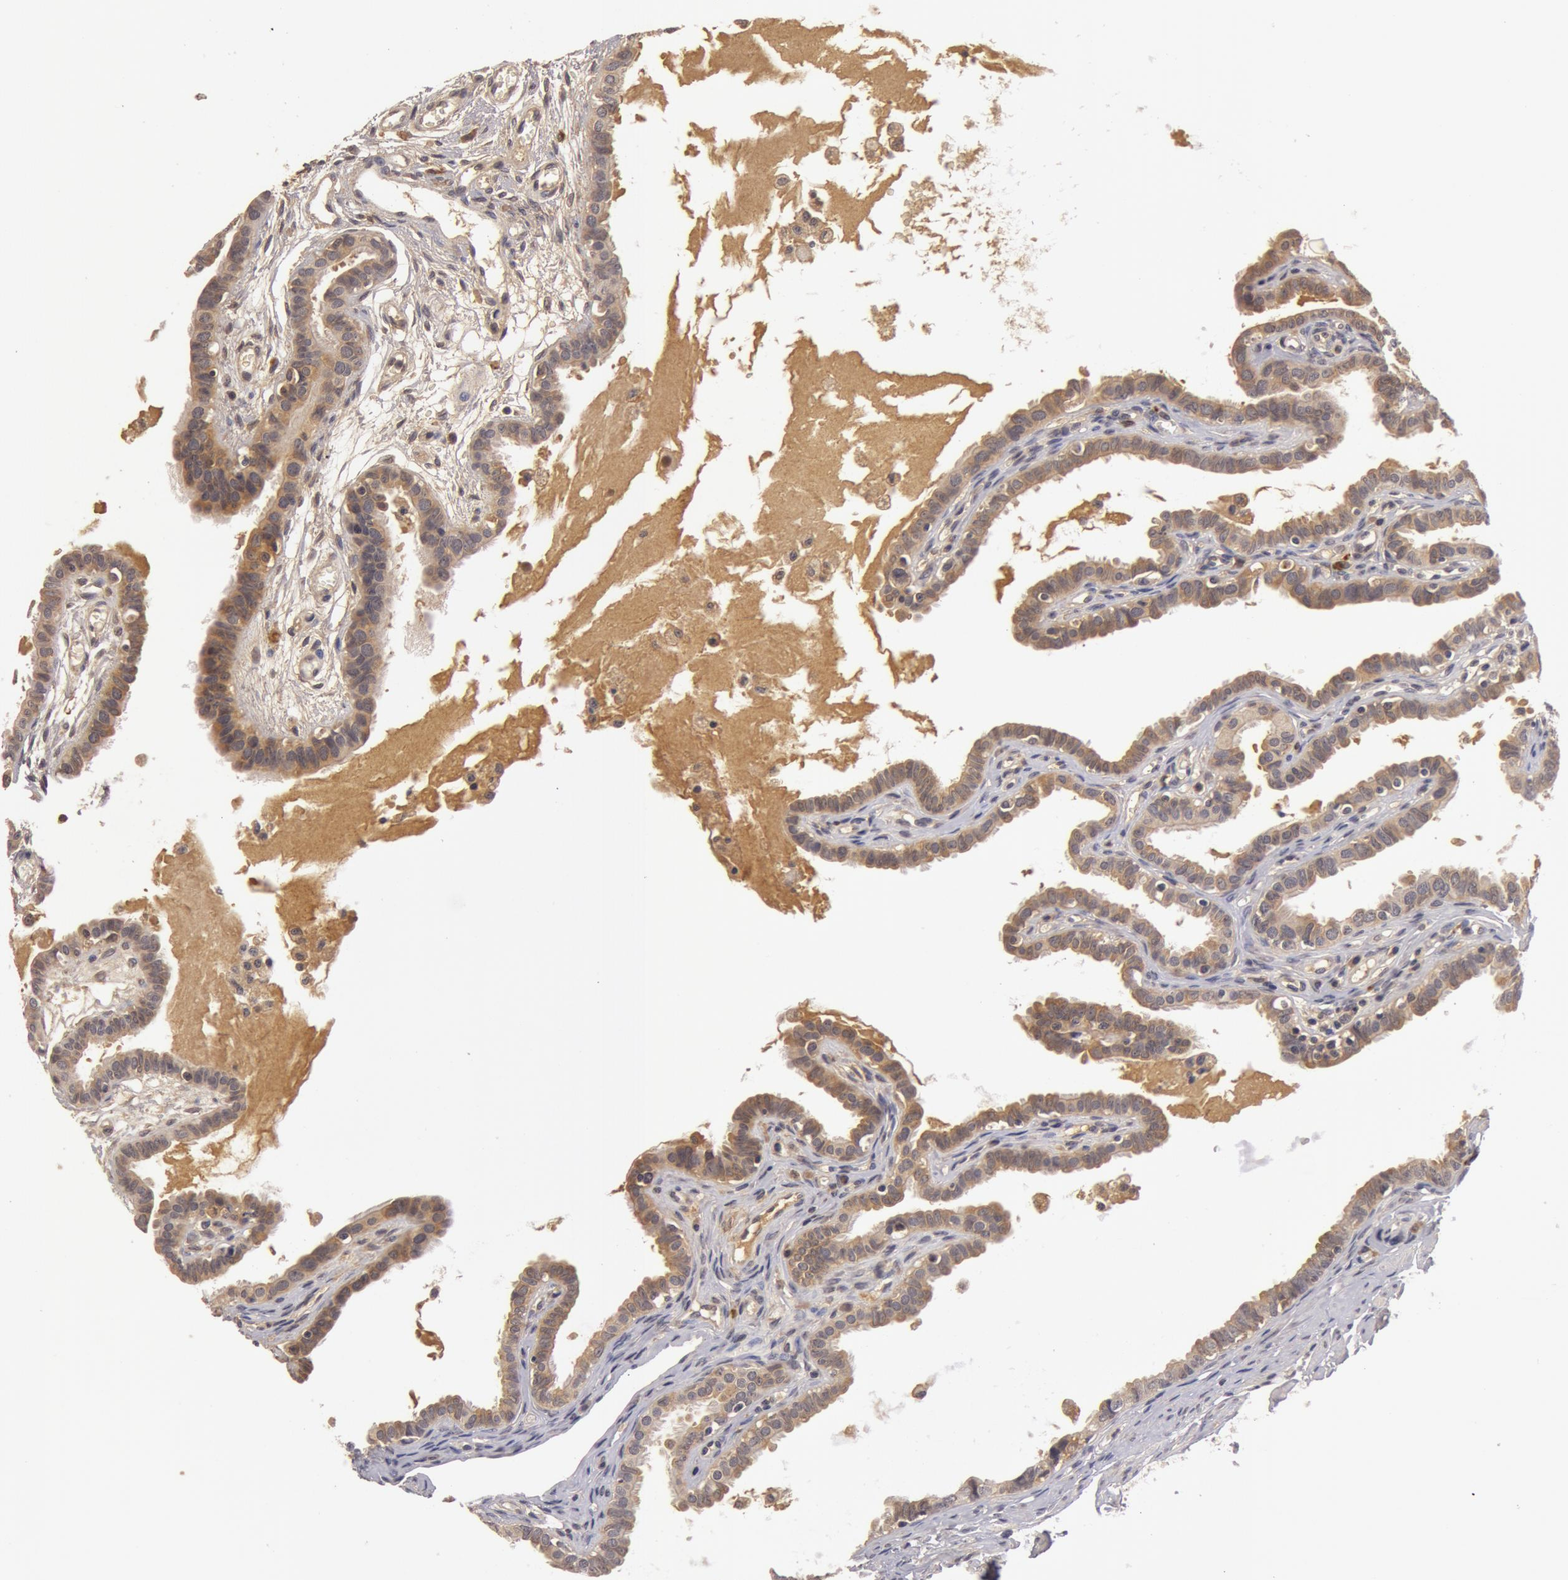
{"staining": {"intensity": "moderate", "quantity": ">75%", "location": "cytoplasmic/membranous"}, "tissue": "fallopian tube", "cell_type": "Glandular cells", "image_type": "normal", "snomed": [{"axis": "morphology", "description": "Normal tissue, NOS"}, {"axis": "topography", "description": "Fallopian tube"}], "caption": "The image exhibits immunohistochemical staining of normal fallopian tube. There is moderate cytoplasmic/membranous staining is present in about >75% of glandular cells. Using DAB (brown) and hematoxylin (blue) stains, captured at high magnification using brightfield microscopy.", "gene": "BCHE", "patient": {"sex": "female", "age": 67}}